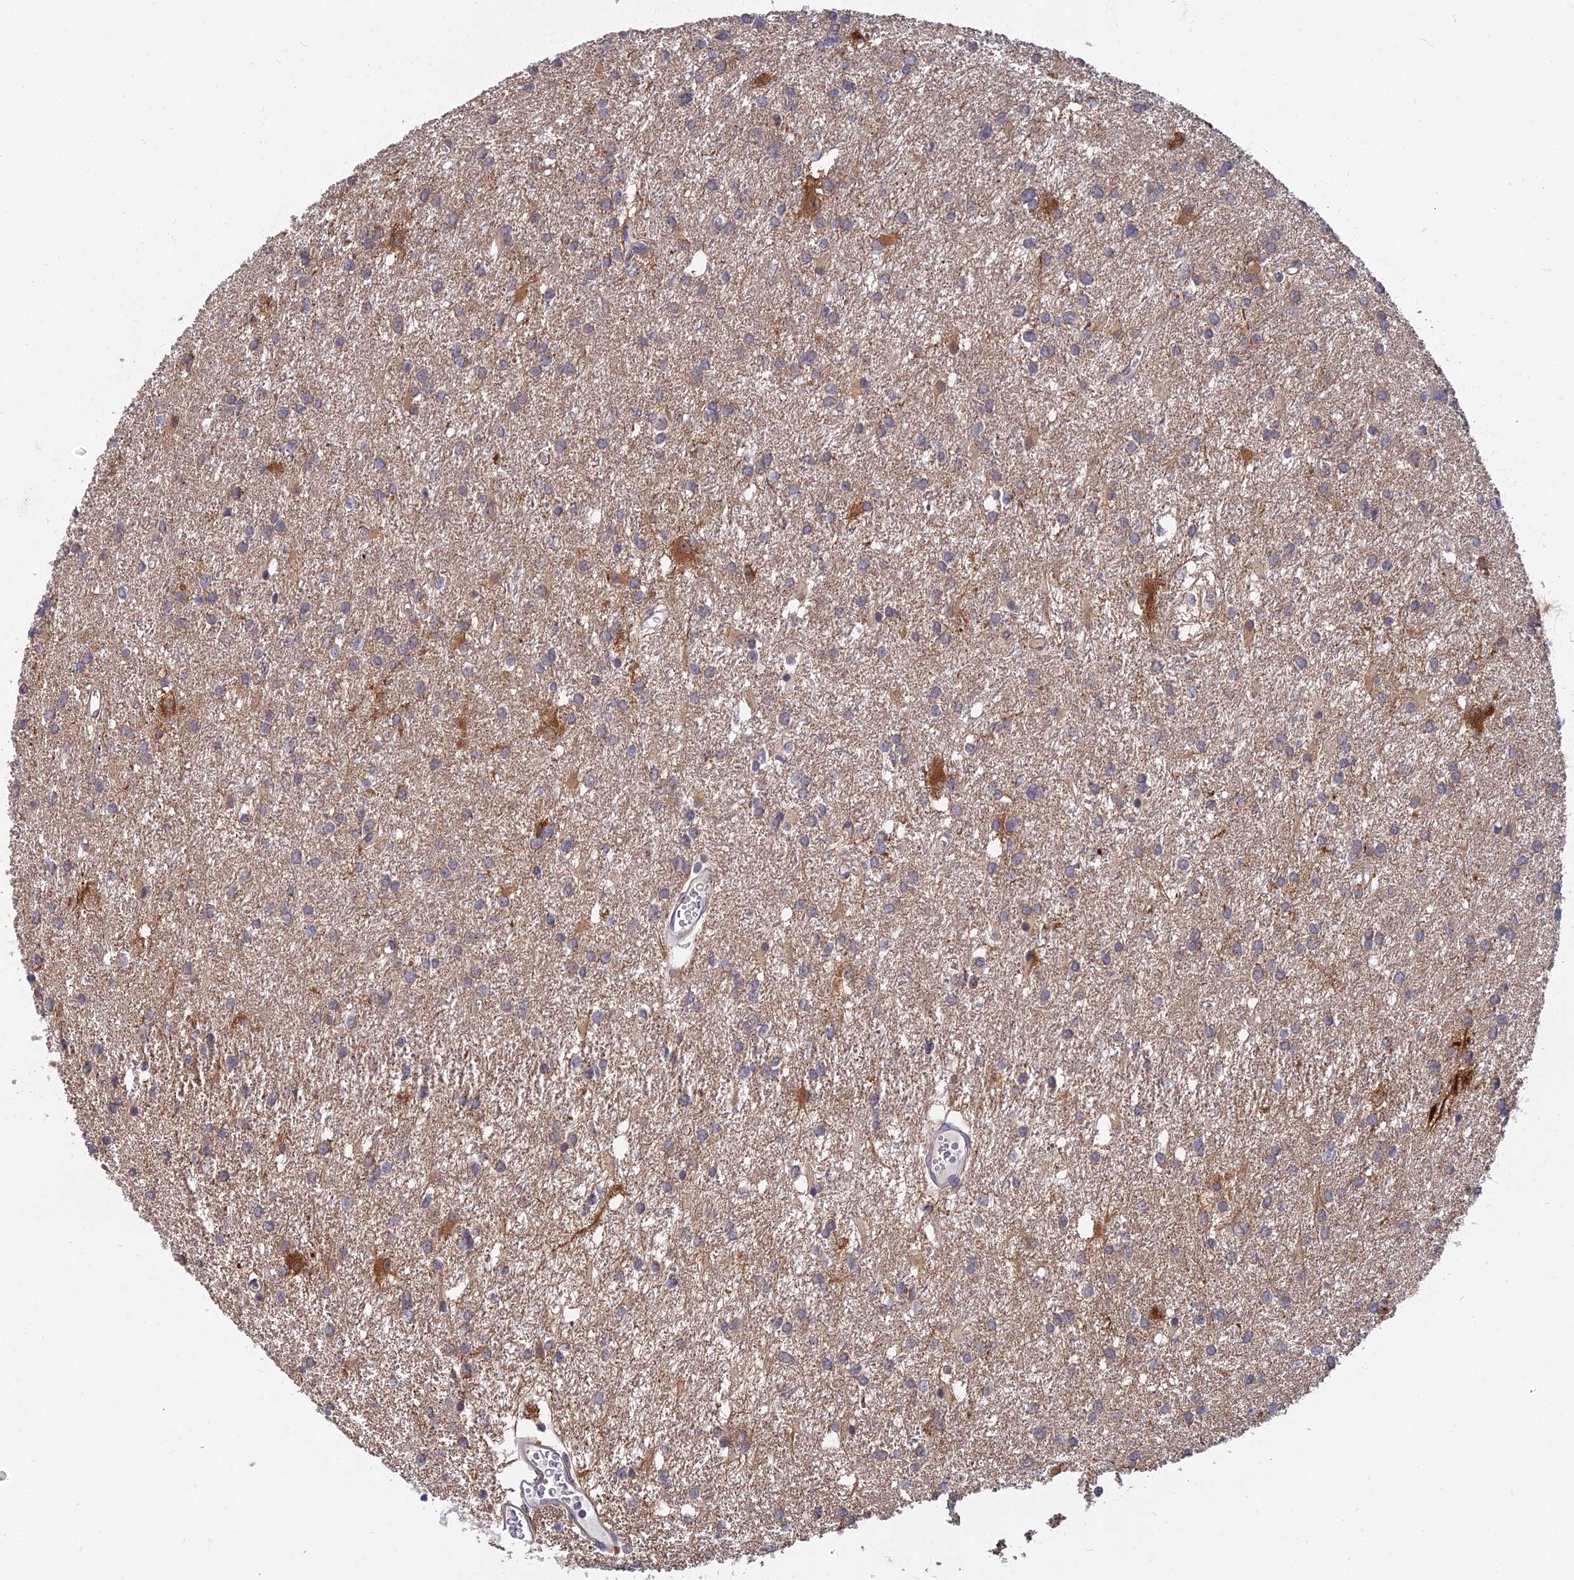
{"staining": {"intensity": "weak", "quantity": "25%-75%", "location": "cytoplasmic/membranous"}, "tissue": "glioma", "cell_type": "Tumor cells", "image_type": "cancer", "snomed": [{"axis": "morphology", "description": "Glioma, malignant, High grade"}, {"axis": "topography", "description": "Brain"}], "caption": "High-power microscopy captured an immunohistochemistry histopathology image of malignant glioma (high-grade), revealing weak cytoplasmic/membranous positivity in about 25%-75% of tumor cells.", "gene": "B3GALT4", "patient": {"sex": "female", "age": 50}}